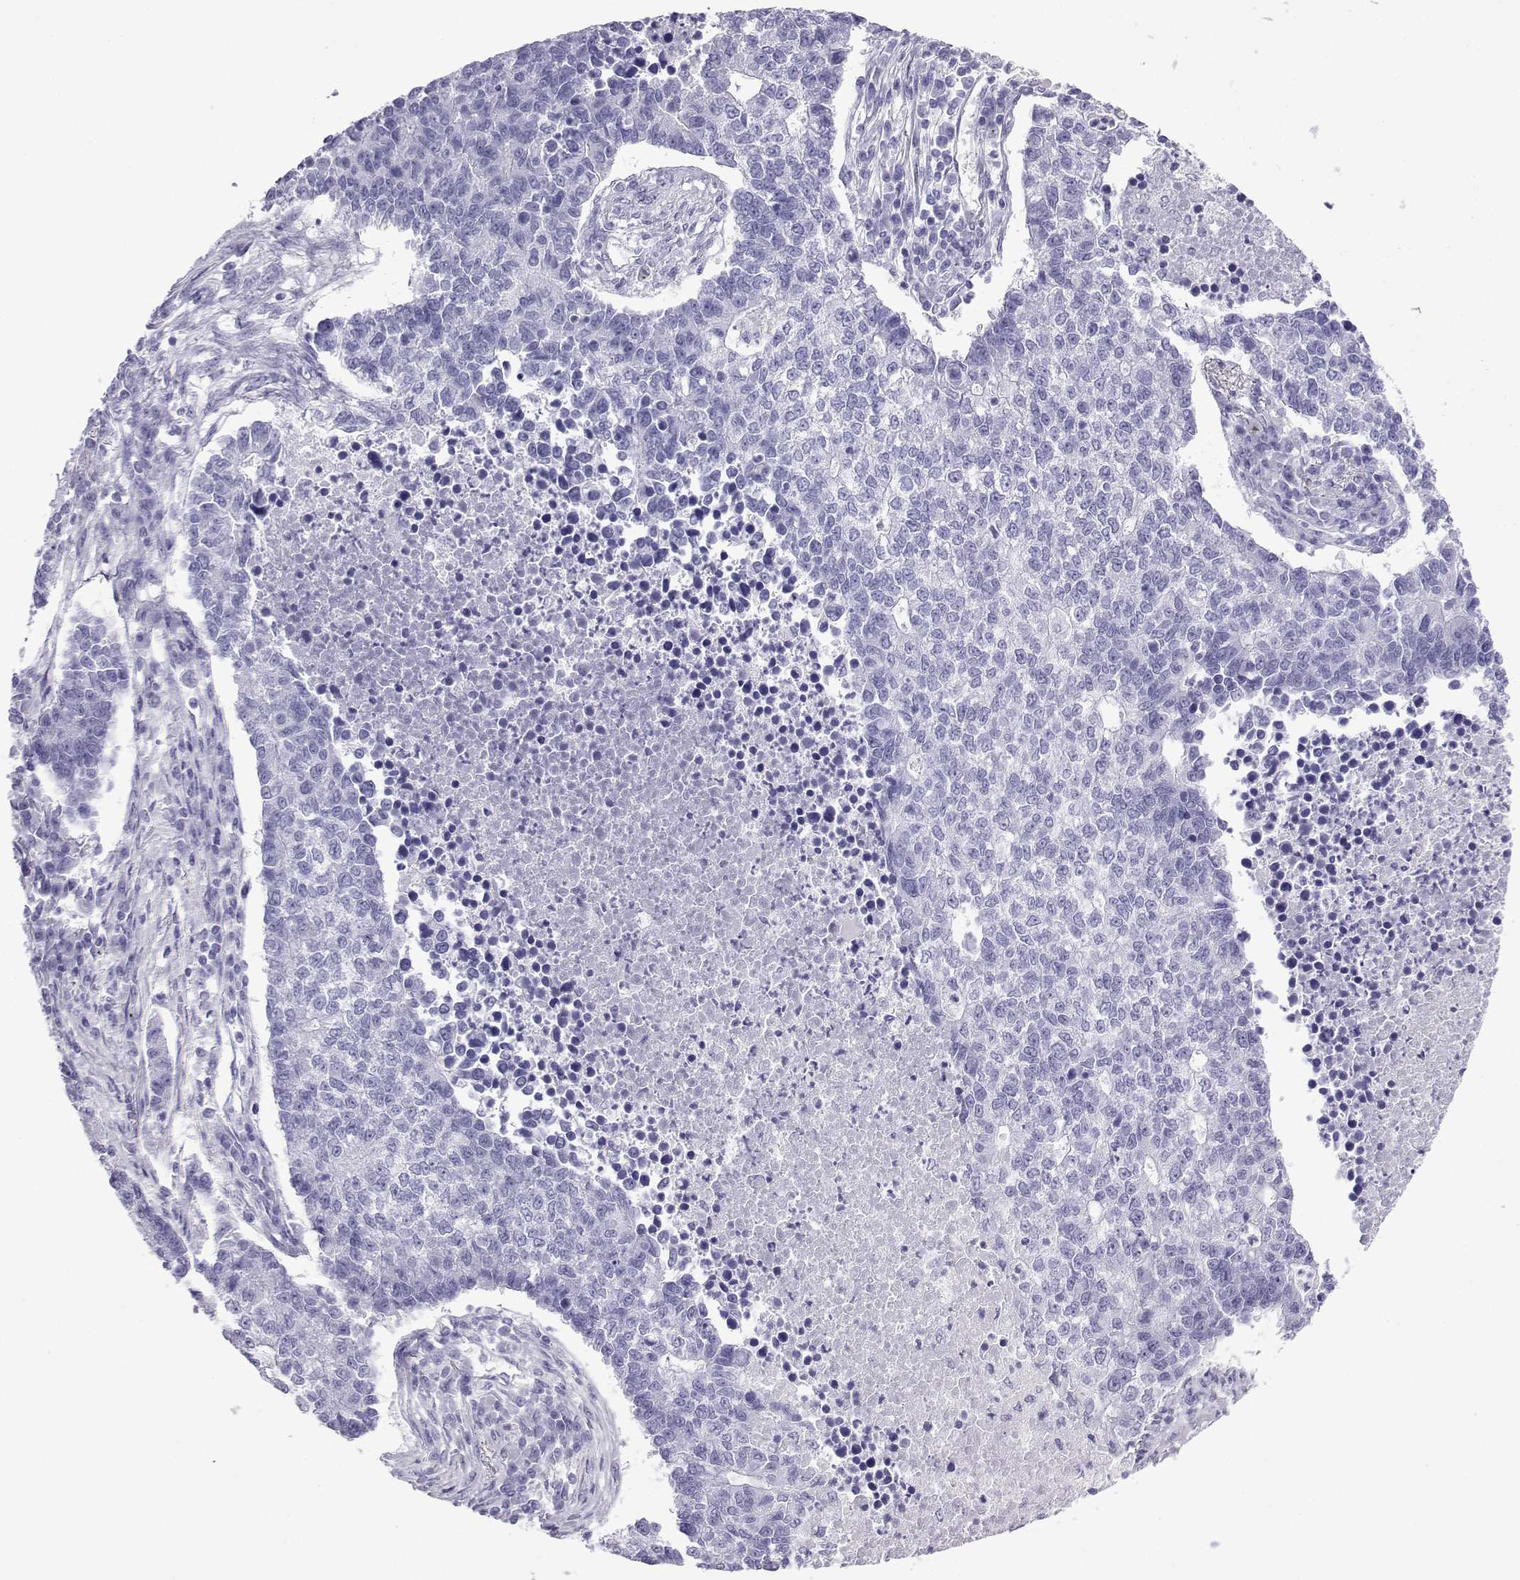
{"staining": {"intensity": "negative", "quantity": "none", "location": "none"}, "tissue": "lung cancer", "cell_type": "Tumor cells", "image_type": "cancer", "snomed": [{"axis": "morphology", "description": "Adenocarcinoma, NOS"}, {"axis": "topography", "description": "Lung"}], "caption": "Histopathology image shows no protein positivity in tumor cells of lung cancer (adenocarcinoma) tissue. (IHC, brightfield microscopy, high magnification).", "gene": "KCNF1", "patient": {"sex": "male", "age": 57}}